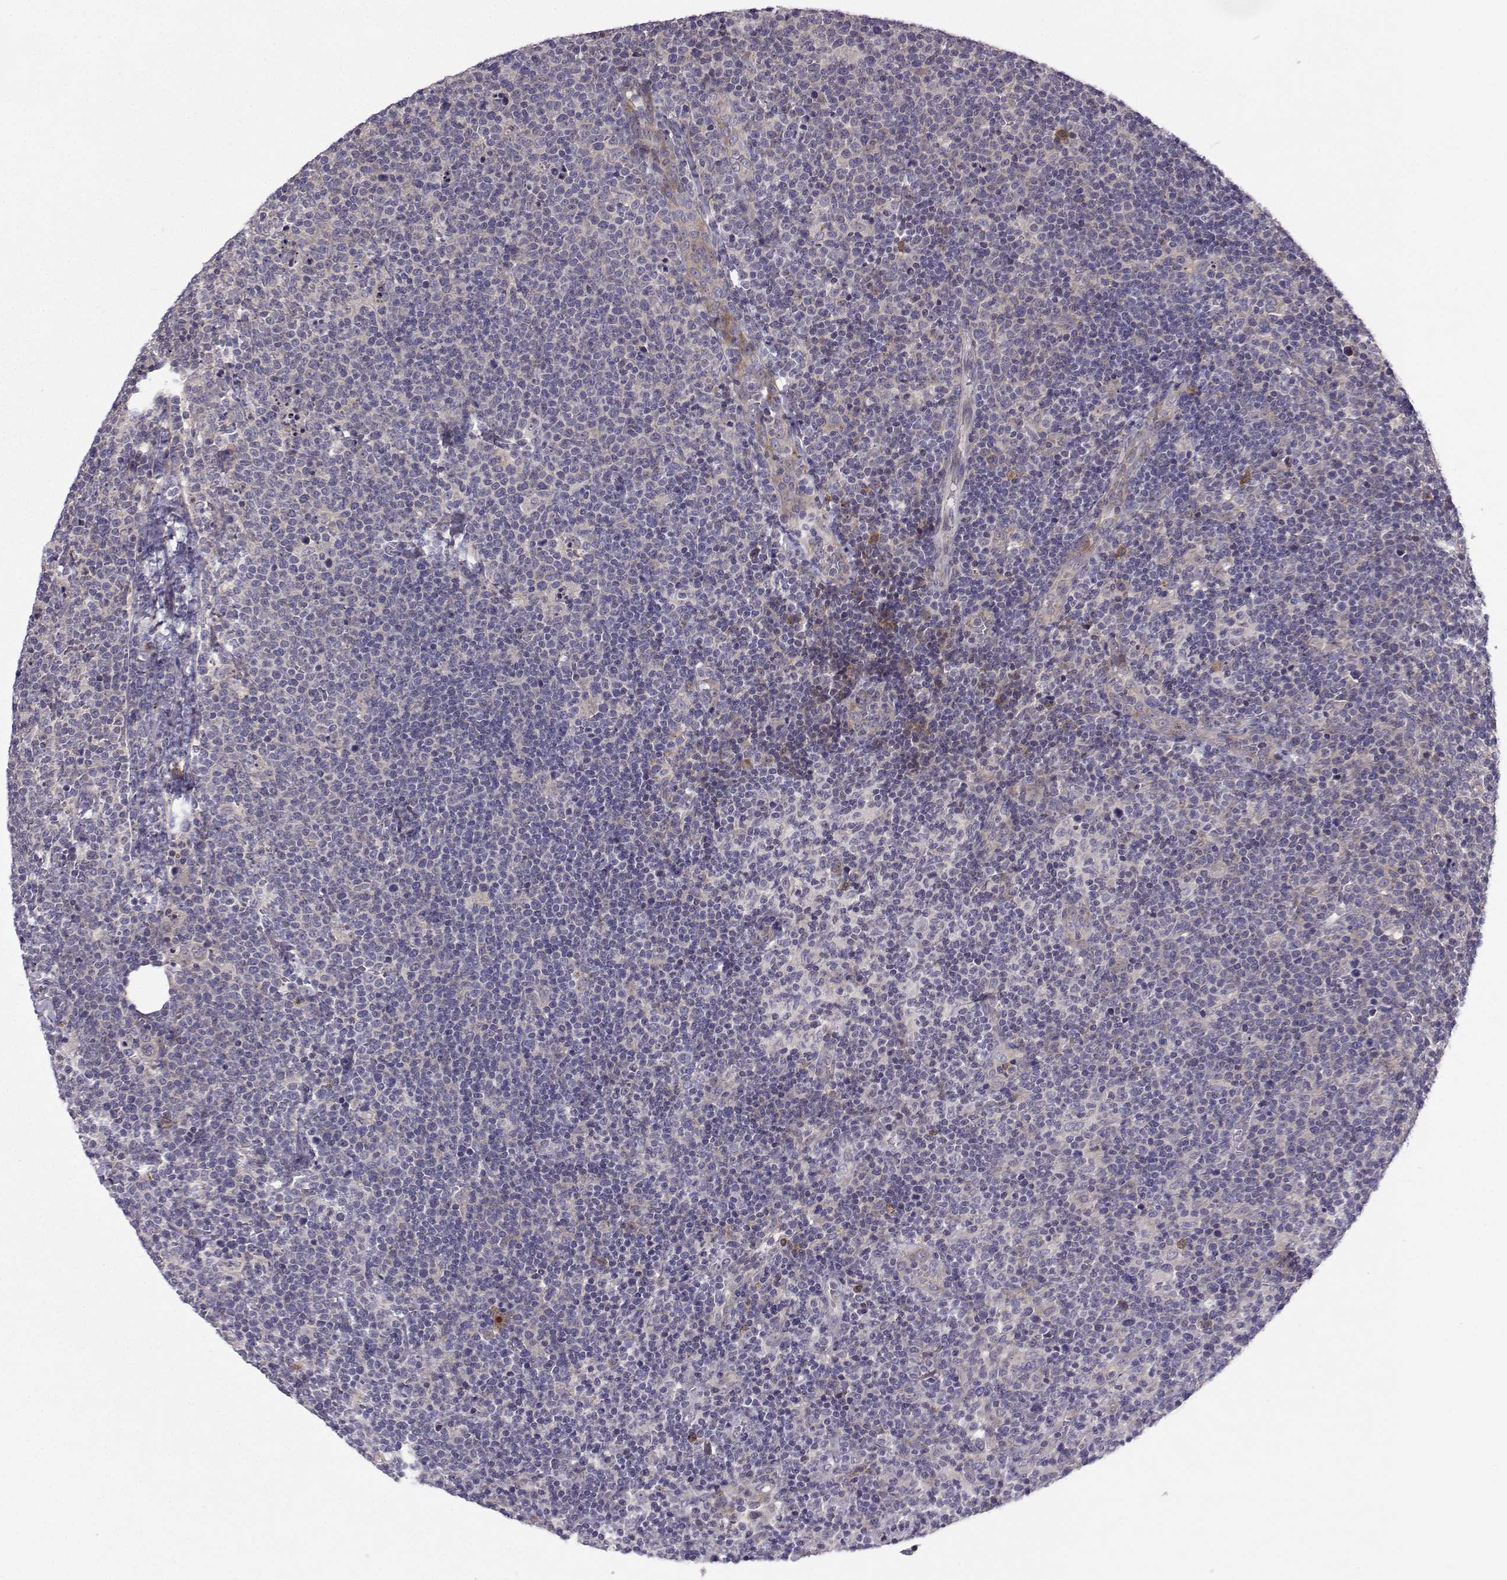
{"staining": {"intensity": "negative", "quantity": "none", "location": "none"}, "tissue": "lymphoma", "cell_type": "Tumor cells", "image_type": "cancer", "snomed": [{"axis": "morphology", "description": "Malignant lymphoma, non-Hodgkin's type, High grade"}, {"axis": "topography", "description": "Lymph node"}], "caption": "High magnification brightfield microscopy of high-grade malignant lymphoma, non-Hodgkin's type stained with DAB (brown) and counterstained with hematoxylin (blue): tumor cells show no significant staining.", "gene": "STXBP5", "patient": {"sex": "male", "age": 61}}